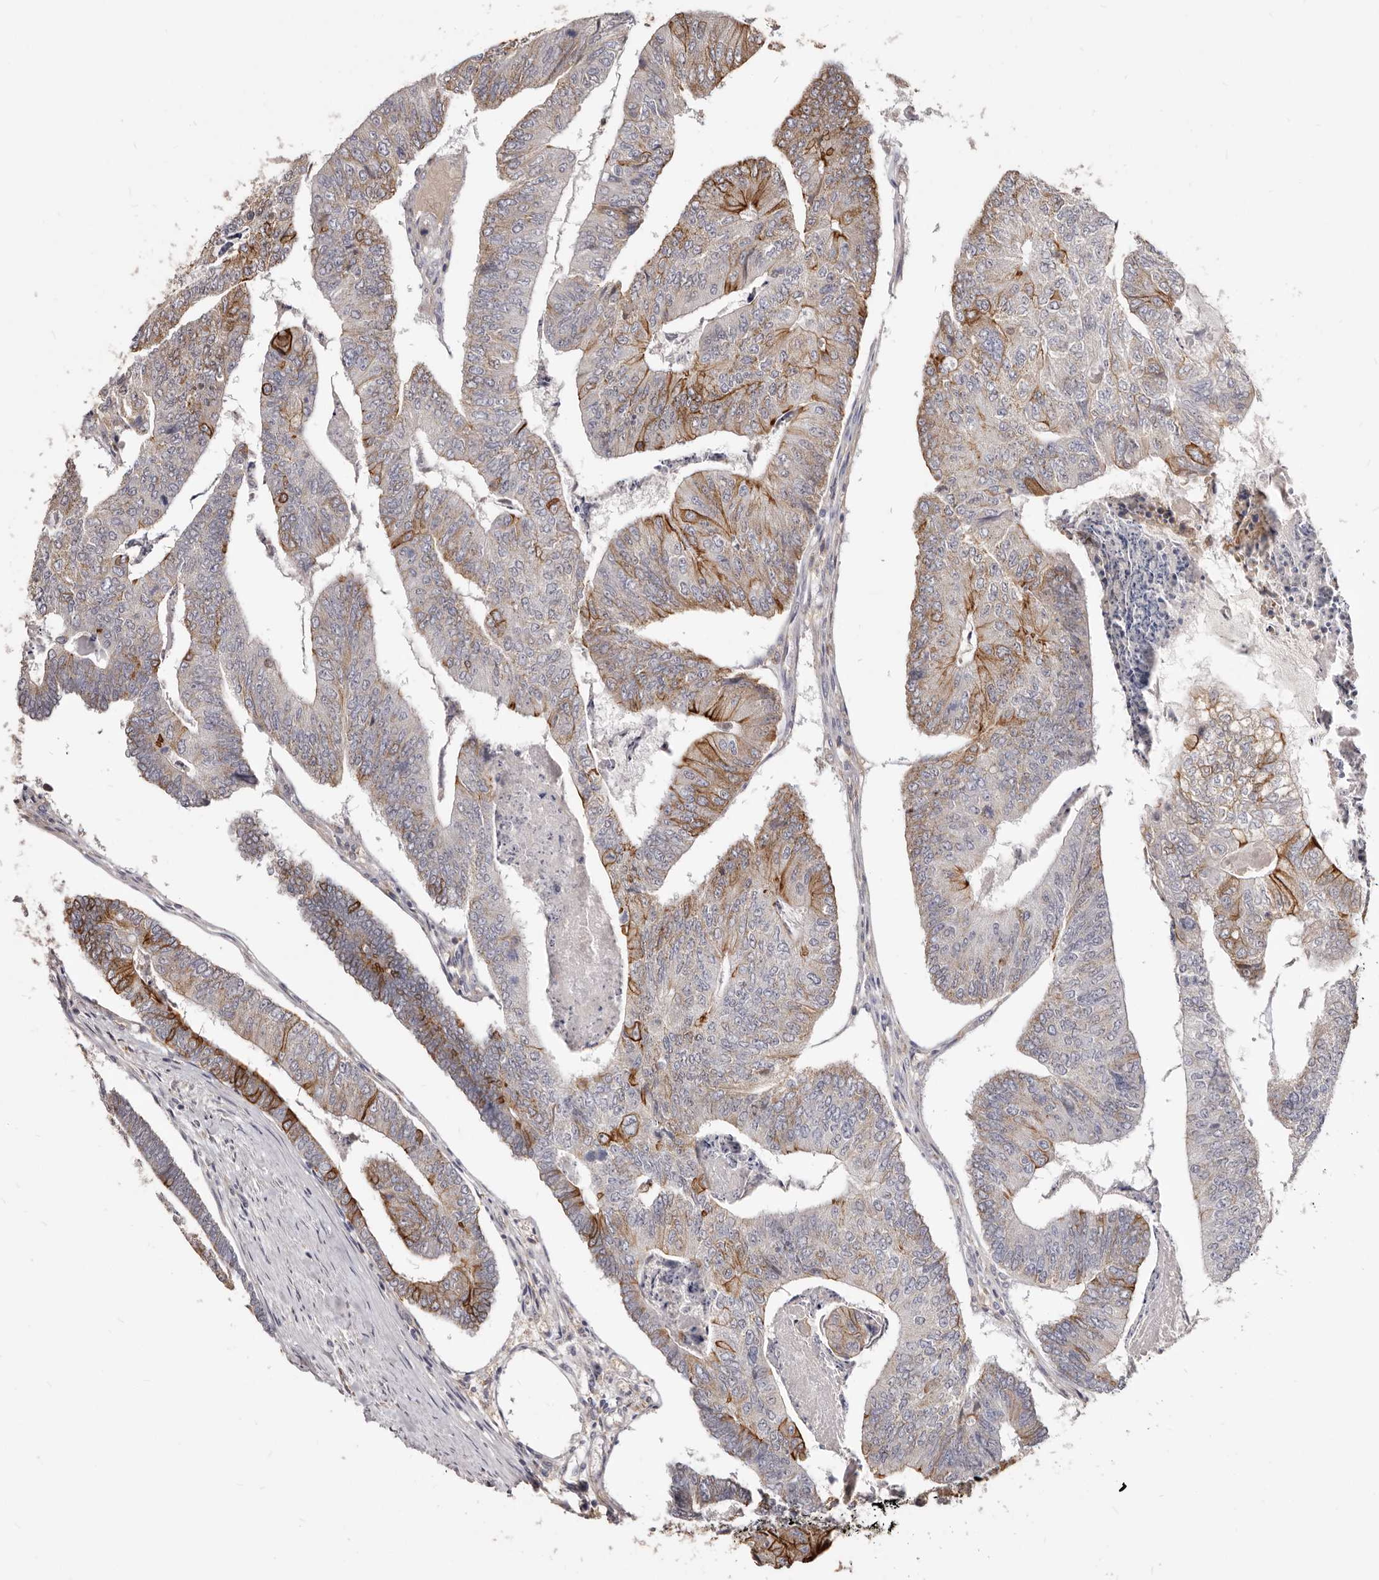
{"staining": {"intensity": "moderate", "quantity": "<25%", "location": "cytoplasmic/membranous"}, "tissue": "colorectal cancer", "cell_type": "Tumor cells", "image_type": "cancer", "snomed": [{"axis": "morphology", "description": "Adenocarcinoma, NOS"}, {"axis": "topography", "description": "Colon"}], "caption": "Colorectal cancer stained with a protein marker reveals moderate staining in tumor cells.", "gene": "LRRC25", "patient": {"sex": "female", "age": 67}}